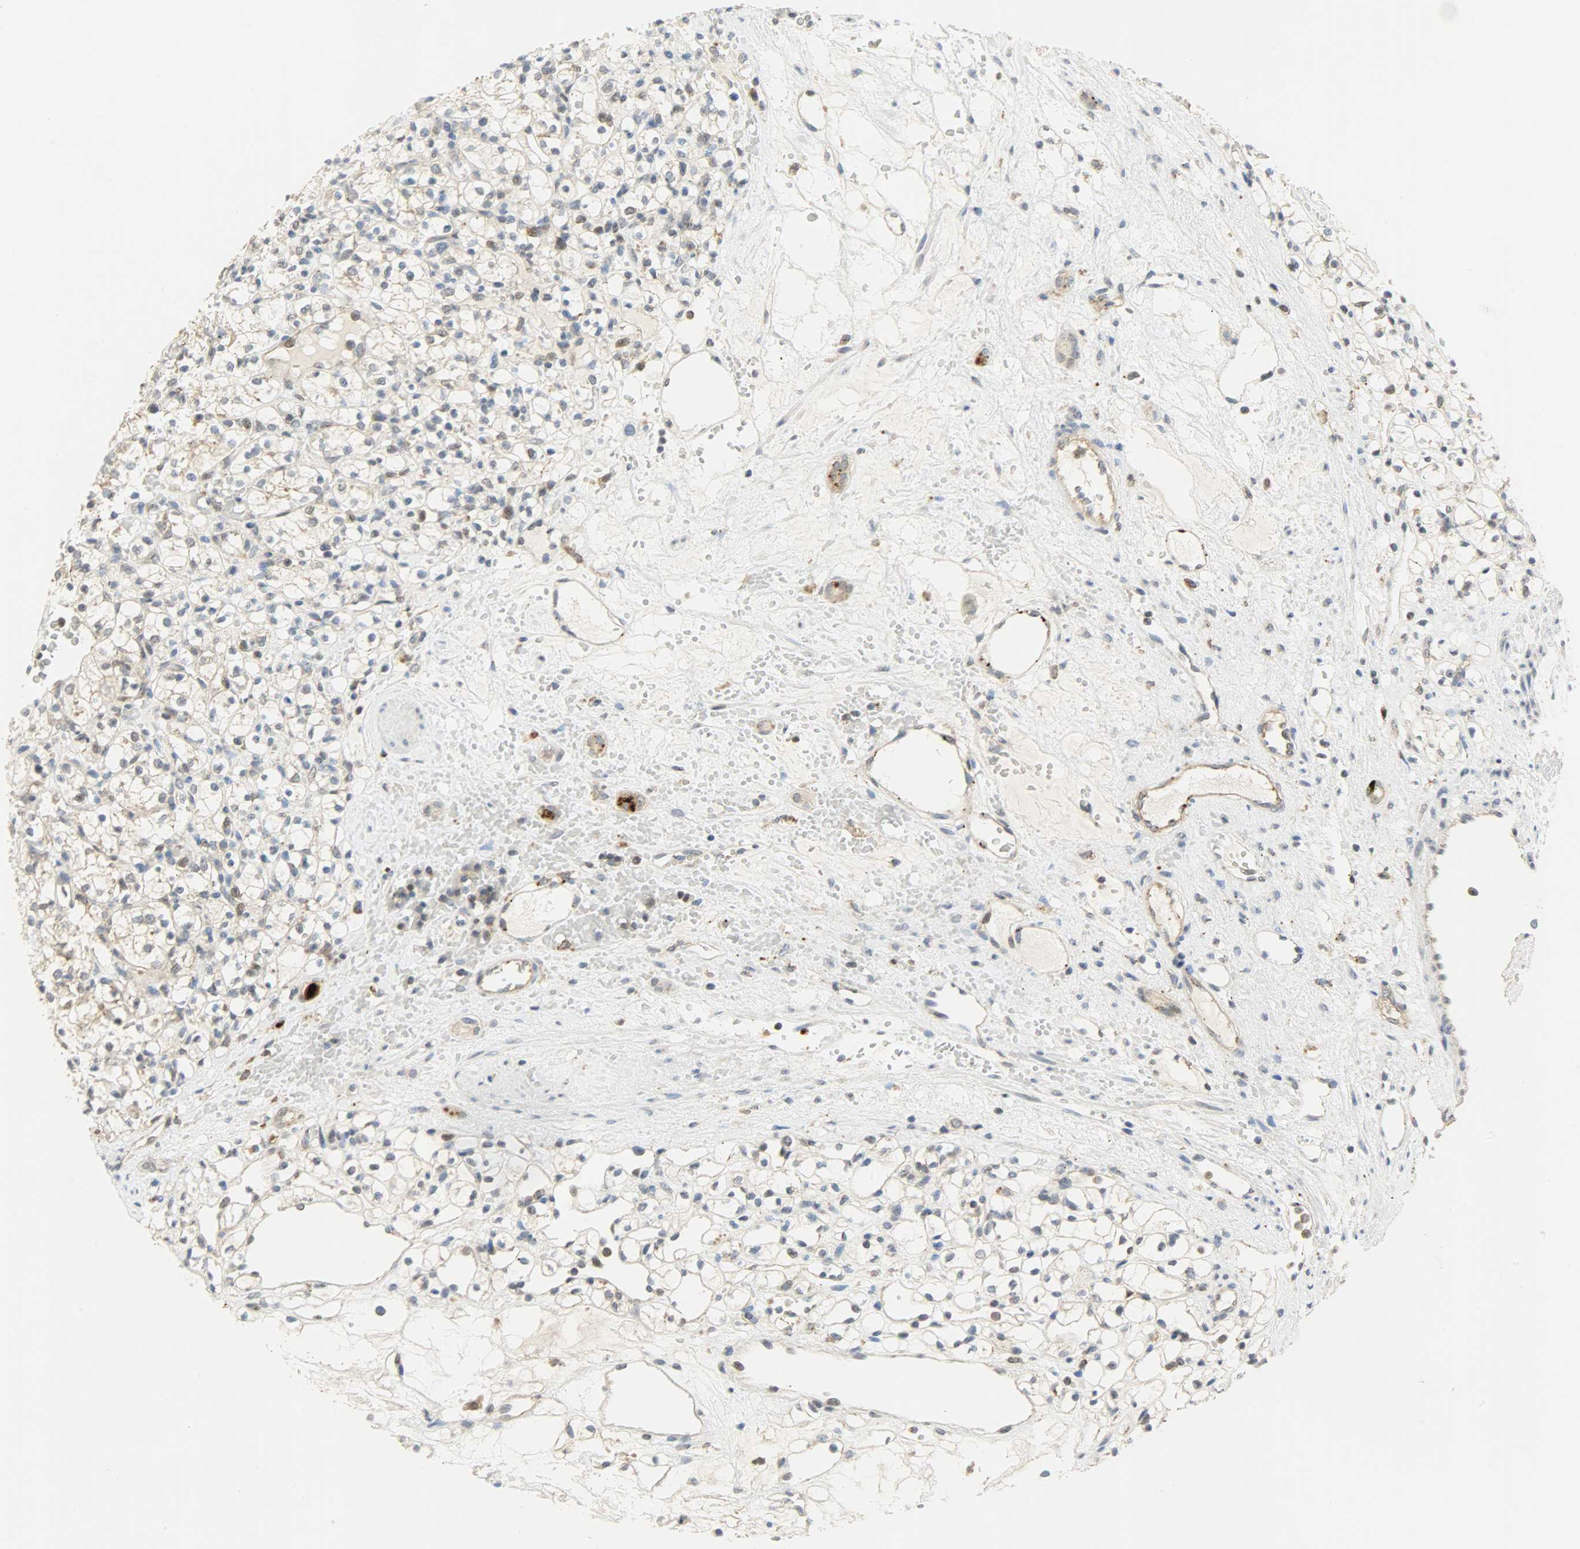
{"staining": {"intensity": "weak", "quantity": "25%-75%", "location": "nuclear"}, "tissue": "renal cancer", "cell_type": "Tumor cells", "image_type": "cancer", "snomed": [{"axis": "morphology", "description": "Adenocarcinoma, NOS"}, {"axis": "topography", "description": "Kidney"}], "caption": "This histopathology image exhibits IHC staining of renal adenocarcinoma, with low weak nuclear expression in about 25%-75% of tumor cells.", "gene": "GIT2", "patient": {"sex": "female", "age": 60}}